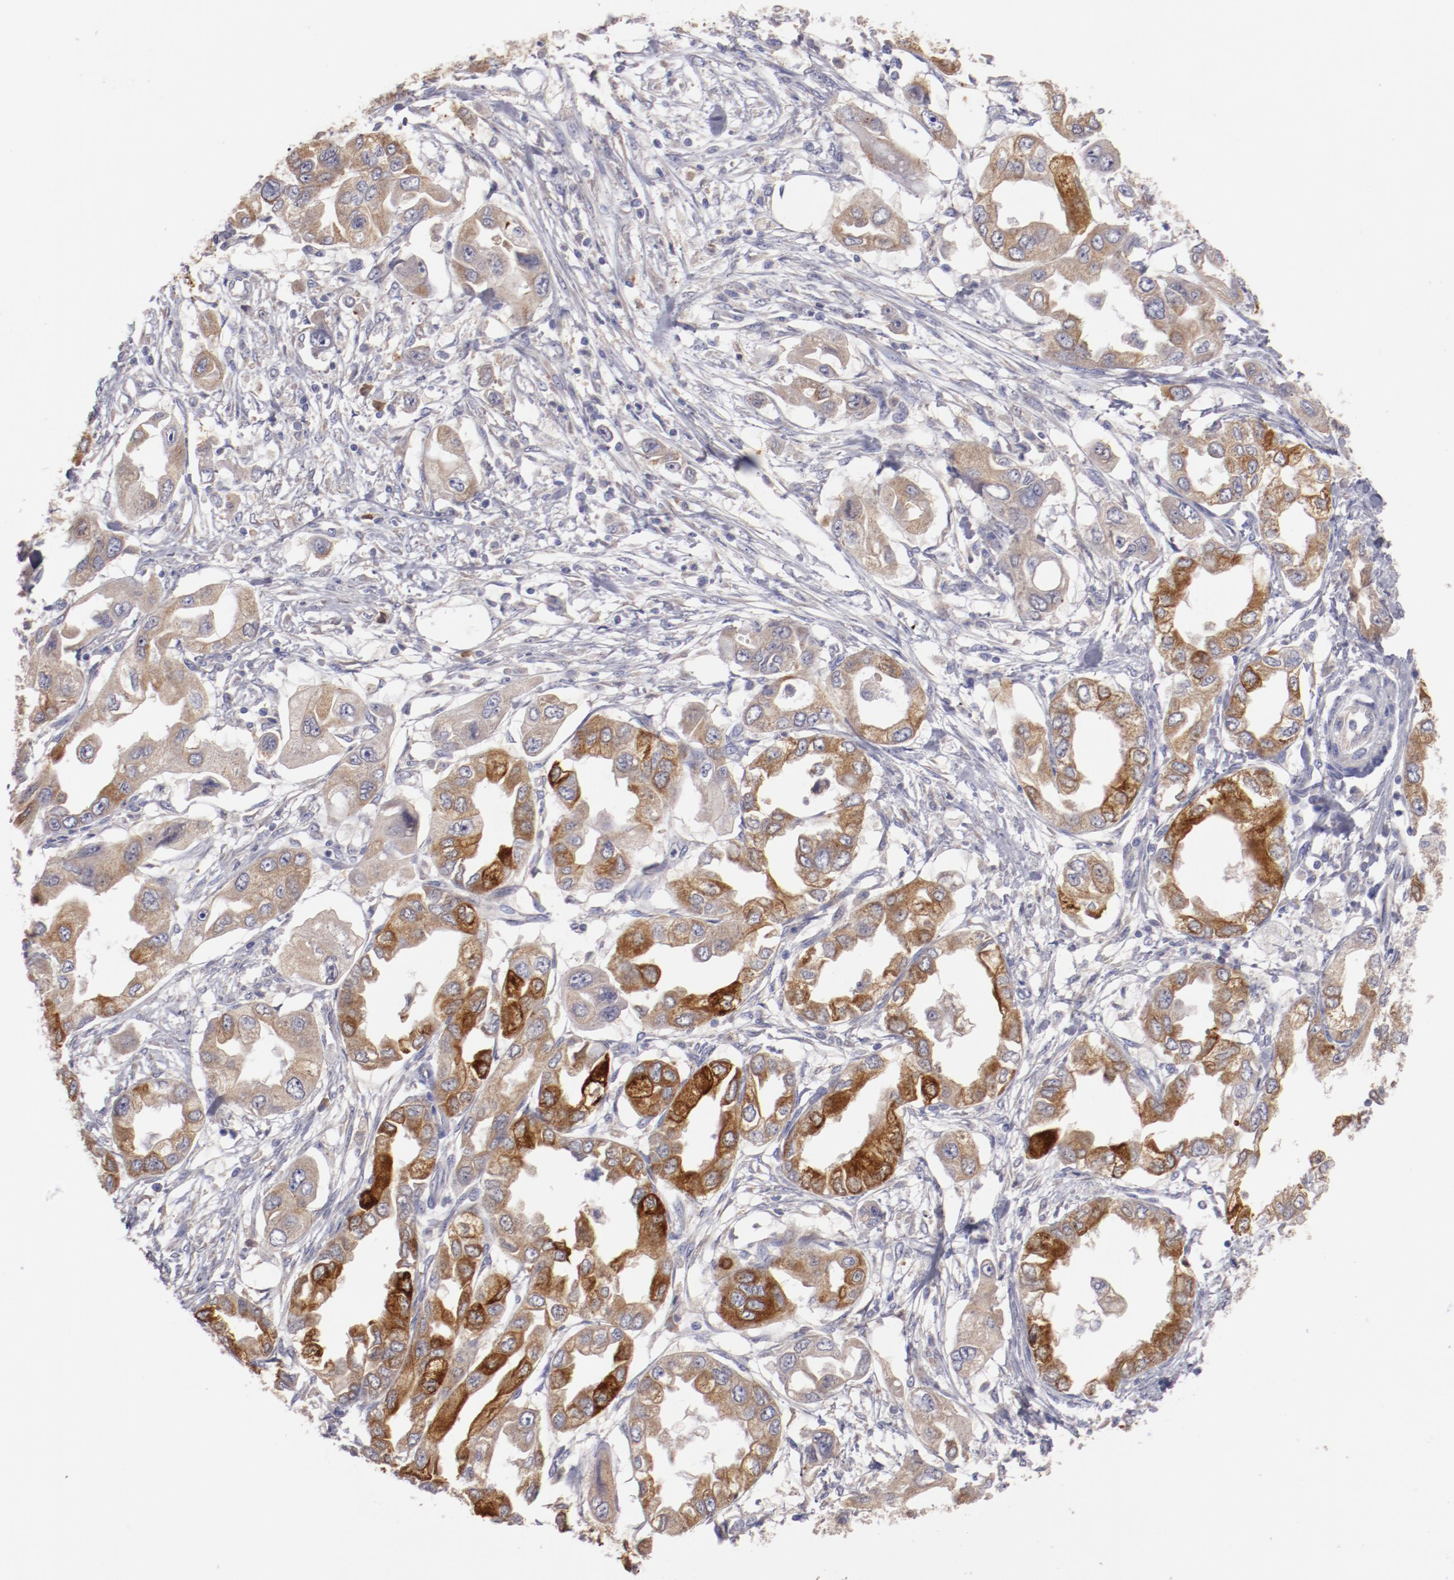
{"staining": {"intensity": "moderate", "quantity": ">75%", "location": "cytoplasmic/membranous"}, "tissue": "endometrial cancer", "cell_type": "Tumor cells", "image_type": "cancer", "snomed": [{"axis": "morphology", "description": "Adenocarcinoma, NOS"}, {"axis": "topography", "description": "Endometrium"}], "caption": "Moderate cytoplasmic/membranous staining is appreciated in about >75% of tumor cells in endometrial cancer (adenocarcinoma).", "gene": "ENTPD5", "patient": {"sex": "female", "age": 67}}